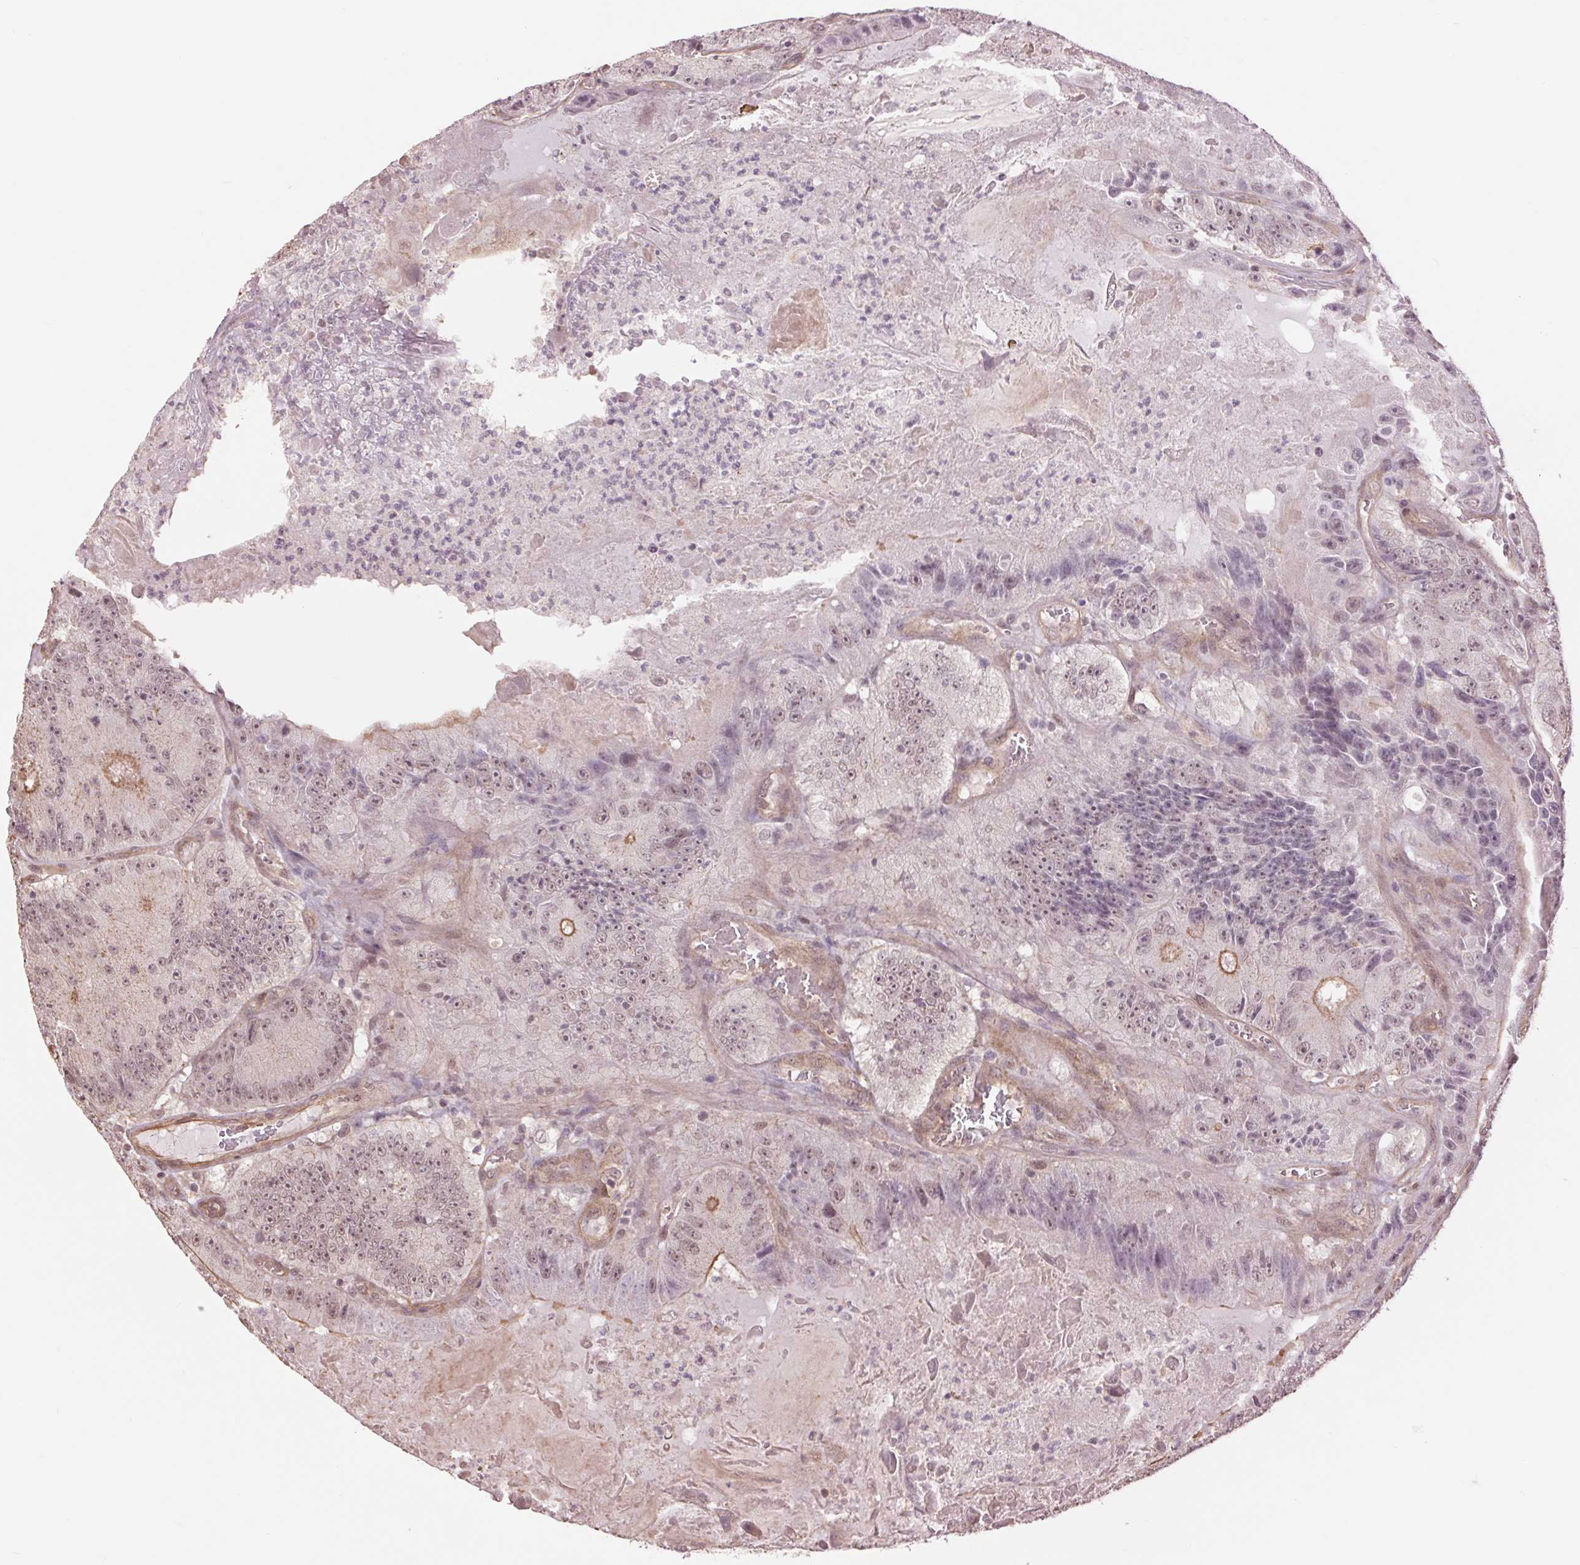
{"staining": {"intensity": "moderate", "quantity": "25%-75%", "location": "cytoplasmic/membranous"}, "tissue": "colorectal cancer", "cell_type": "Tumor cells", "image_type": "cancer", "snomed": [{"axis": "morphology", "description": "Adenocarcinoma, NOS"}, {"axis": "topography", "description": "Colon"}], "caption": "Immunohistochemistry (IHC) image of human adenocarcinoma (colorectal) stained for a protein (brown), which exhibits medium levels of moderate cytoplasmic/membranous staining in approximately 25%-75% of tumor cells.", "gene": "PALM", "patient": {"sex": "female", "age": 86}}